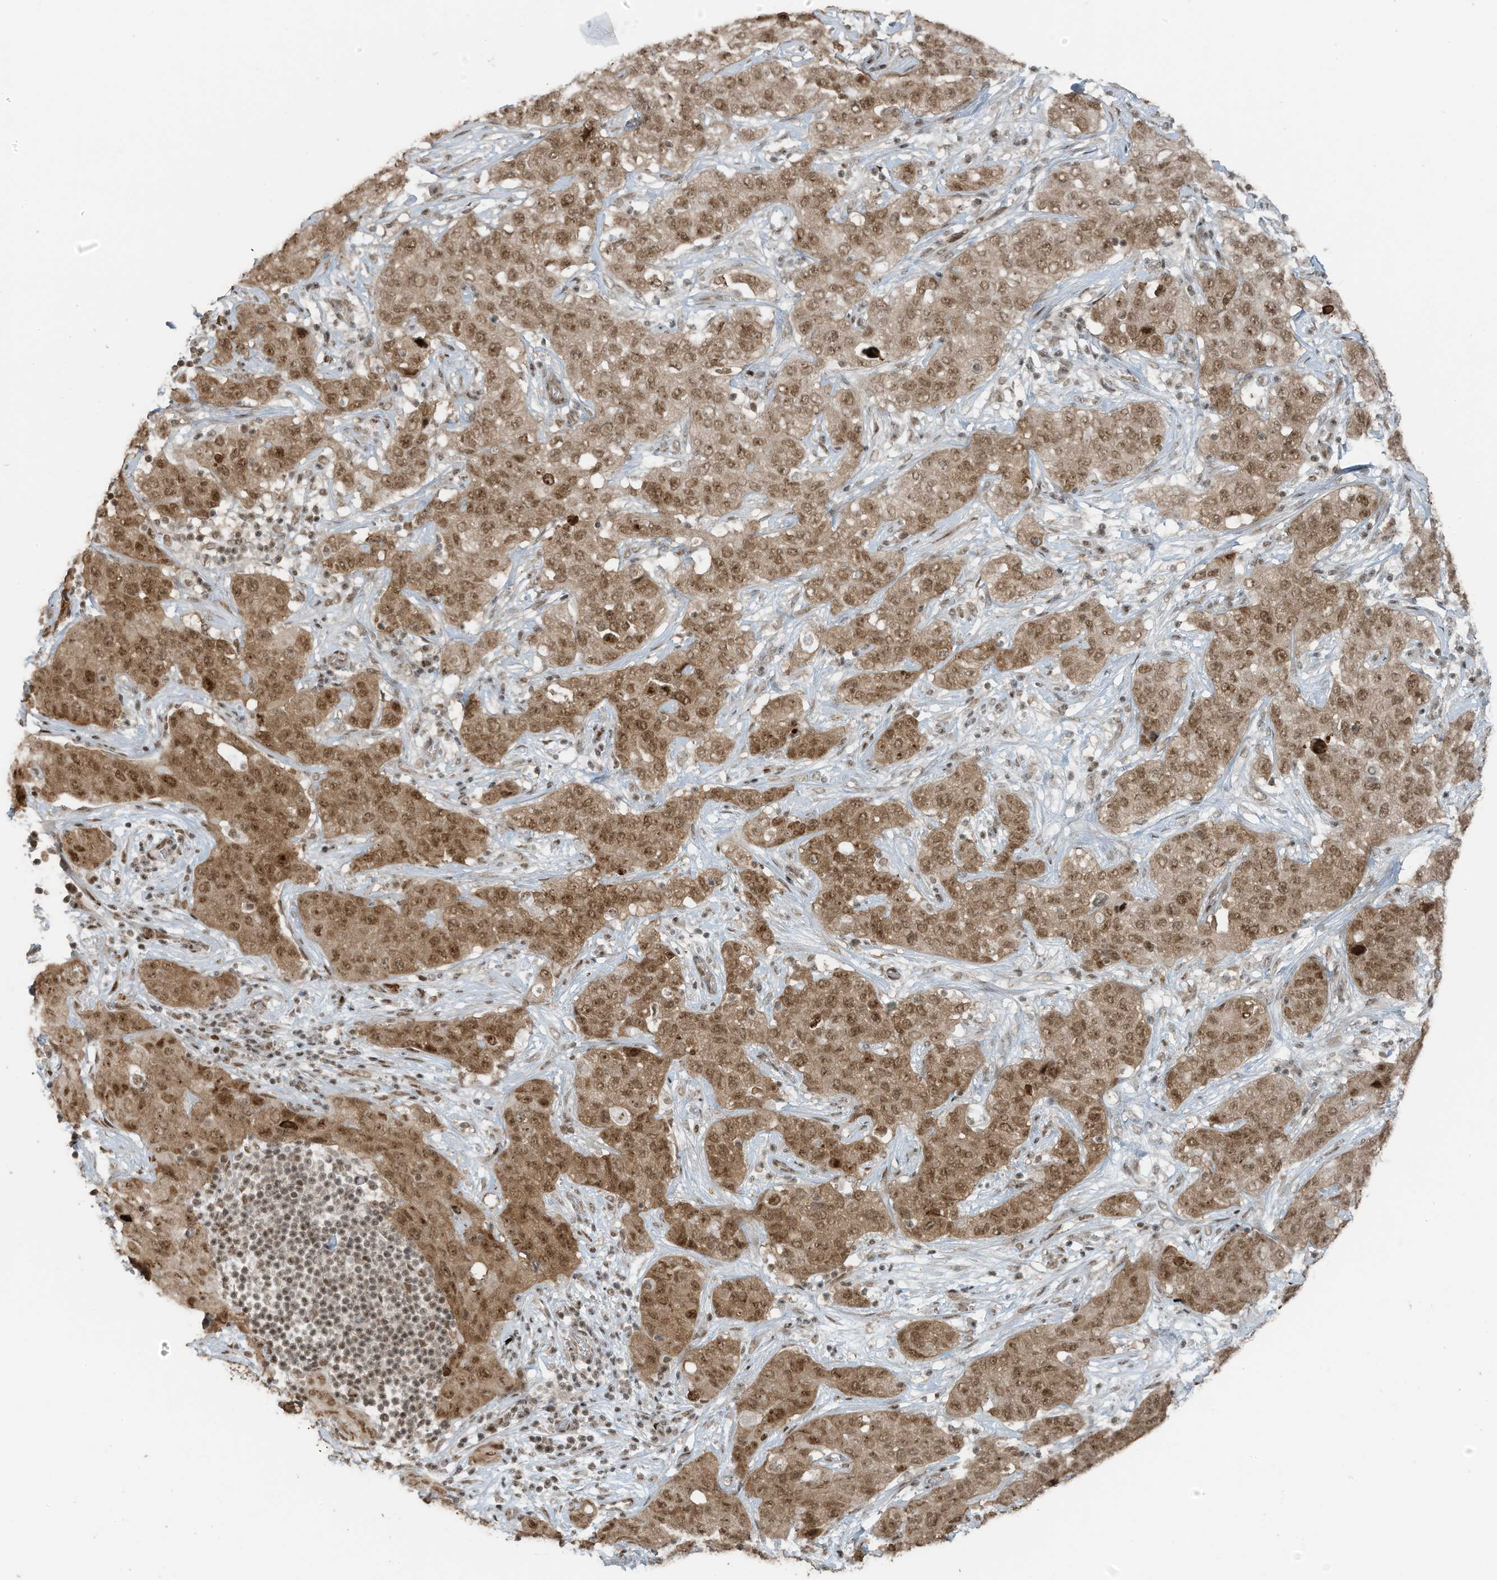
{"staining": {"intensity": "moderate", "quantity": ">75%", "location": "cytoplasmic/membranous,nuclear"}, "tissue": "stomach cancer", "cell_type": "Tumor cells", "image_type": "cancer", "snomed": [{"axis": "morphology", "description": "Normal tissue, NOS"}, {"axis": "morphology", "description": "Adenocarcinoma, NOS"}, {"axis": "topography", "description": "Lymph node"}, {"axis": "topography", "description": "Stomach"}], "caption": "IHC photomicrograph of neoplastic tissue: human stomach adenocarcinoma stained using immunohistochemistry reveals medium levels of moderate protein expression localized specifically in the cytoplasmic/membranous and nuclear of tumor cells, appearing as a cytoplasmic/membranous and nuclear brown color.", "gene": "PCNP", "patient": {"sex": "male", "age": 48}}